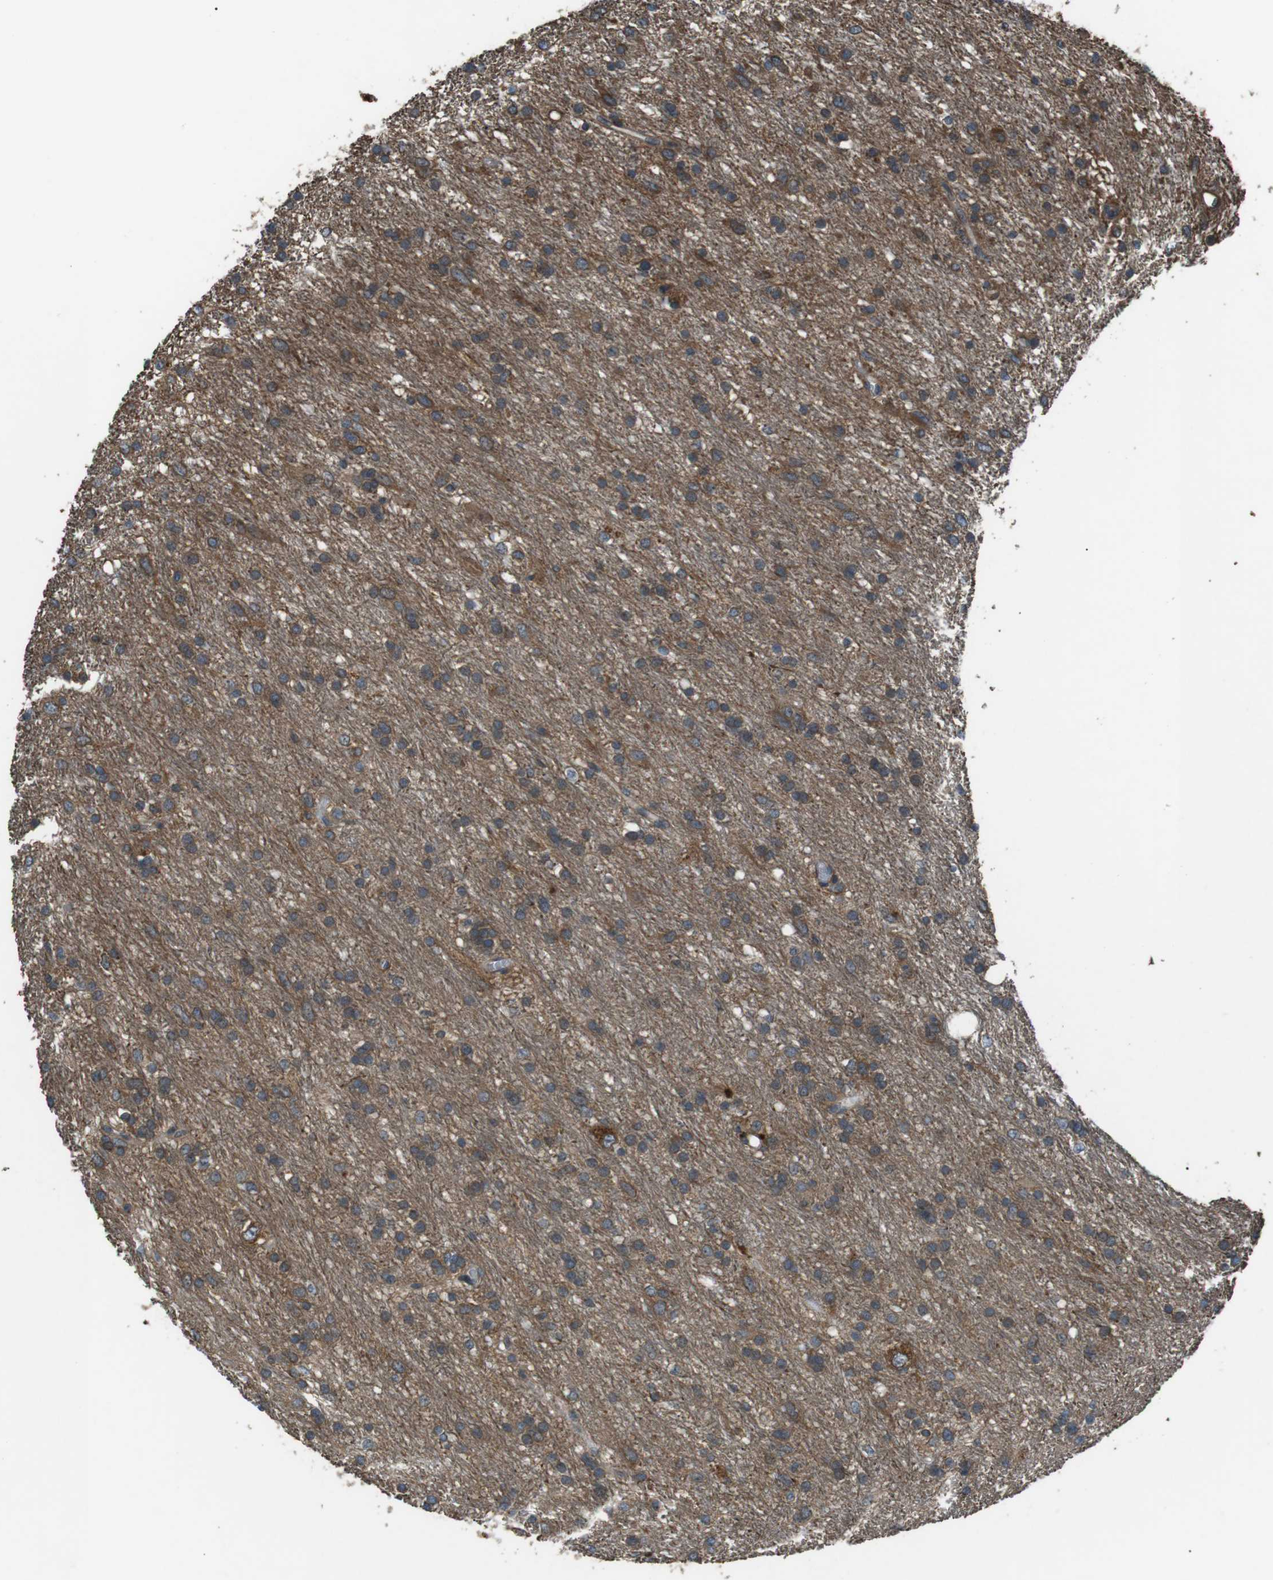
{"staining": {"intensity": "moderate", "quantity": ">75%", "location": "cytoplasmic/membranous"}, "tissue": "glioma", "cell_type": "Tumor cells", "image_type": "cancer", "snomed": [{"axis": "morphology", "description": "Glioma, malignant, Low grade"}, {"axis": "topography", "description": "Brain"}], "caption": "The histopathology image displays a brown stain indicating the presence of a protein in the cytoplasmic/membranous of tumor cells in malignant glioma (low-grade).", "gene": "GPR161", "patient": {"sex": "male", "age": 77}}